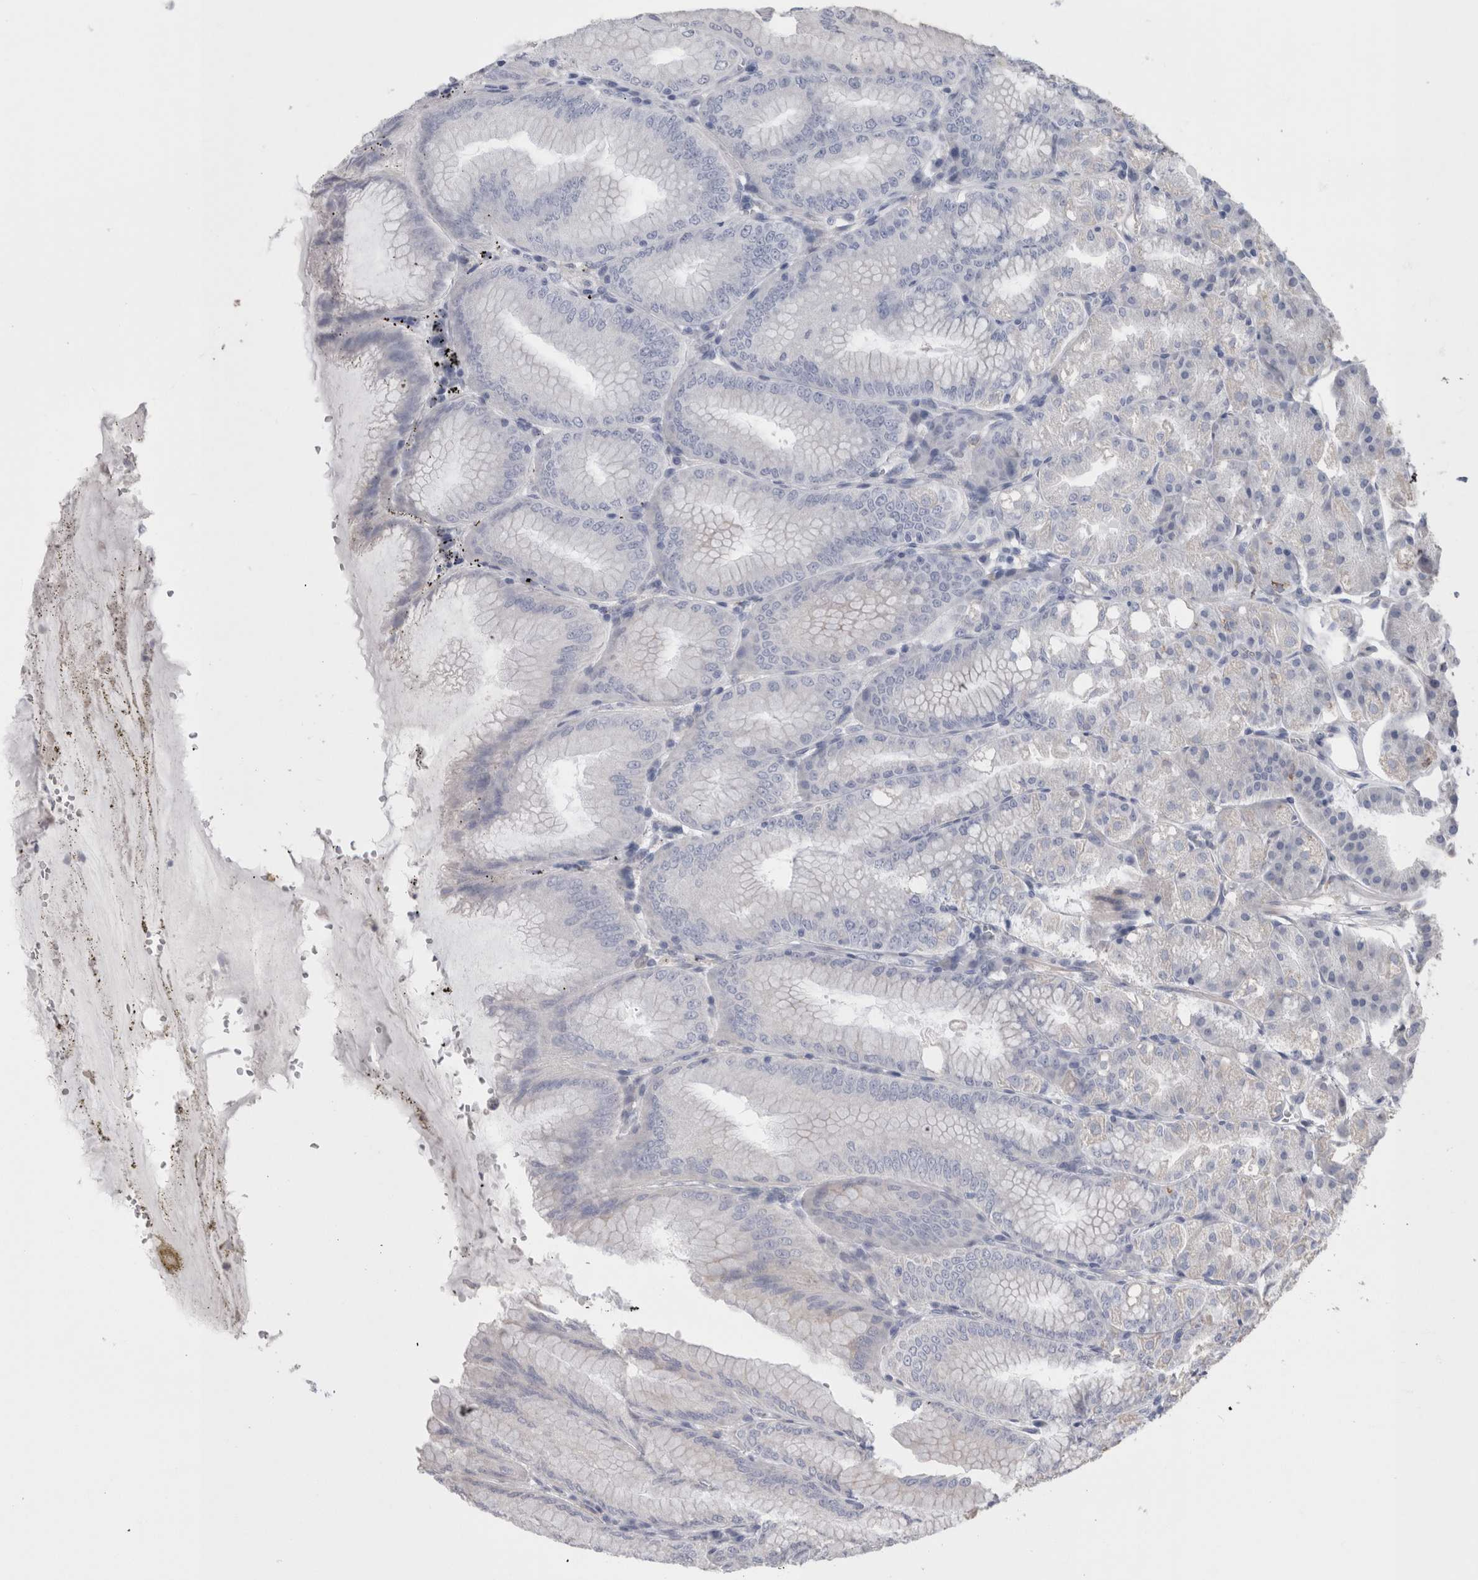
{"staining": {"intensity": "negative", "quantity": "none", "location": "none"}, "tissue": "stomach", "cell_type": "Glandular cells", "image_type": "normal", "snomed": [{"axis": "morphology", "description": "Normal tissue, NOS"}, {"axis": "topography", "description": "Stomach, lower"}], "caption": "Micrograph shows no protein positivity in glandular cells of benign stomach. (DAB (3,3'-diaminobenzidine) immunohistochemistry (IHC) visualized using brightfield microscopy, high magnification).", "gene": "GDAP1", "patient": {"sex": "male", "age": 71}}